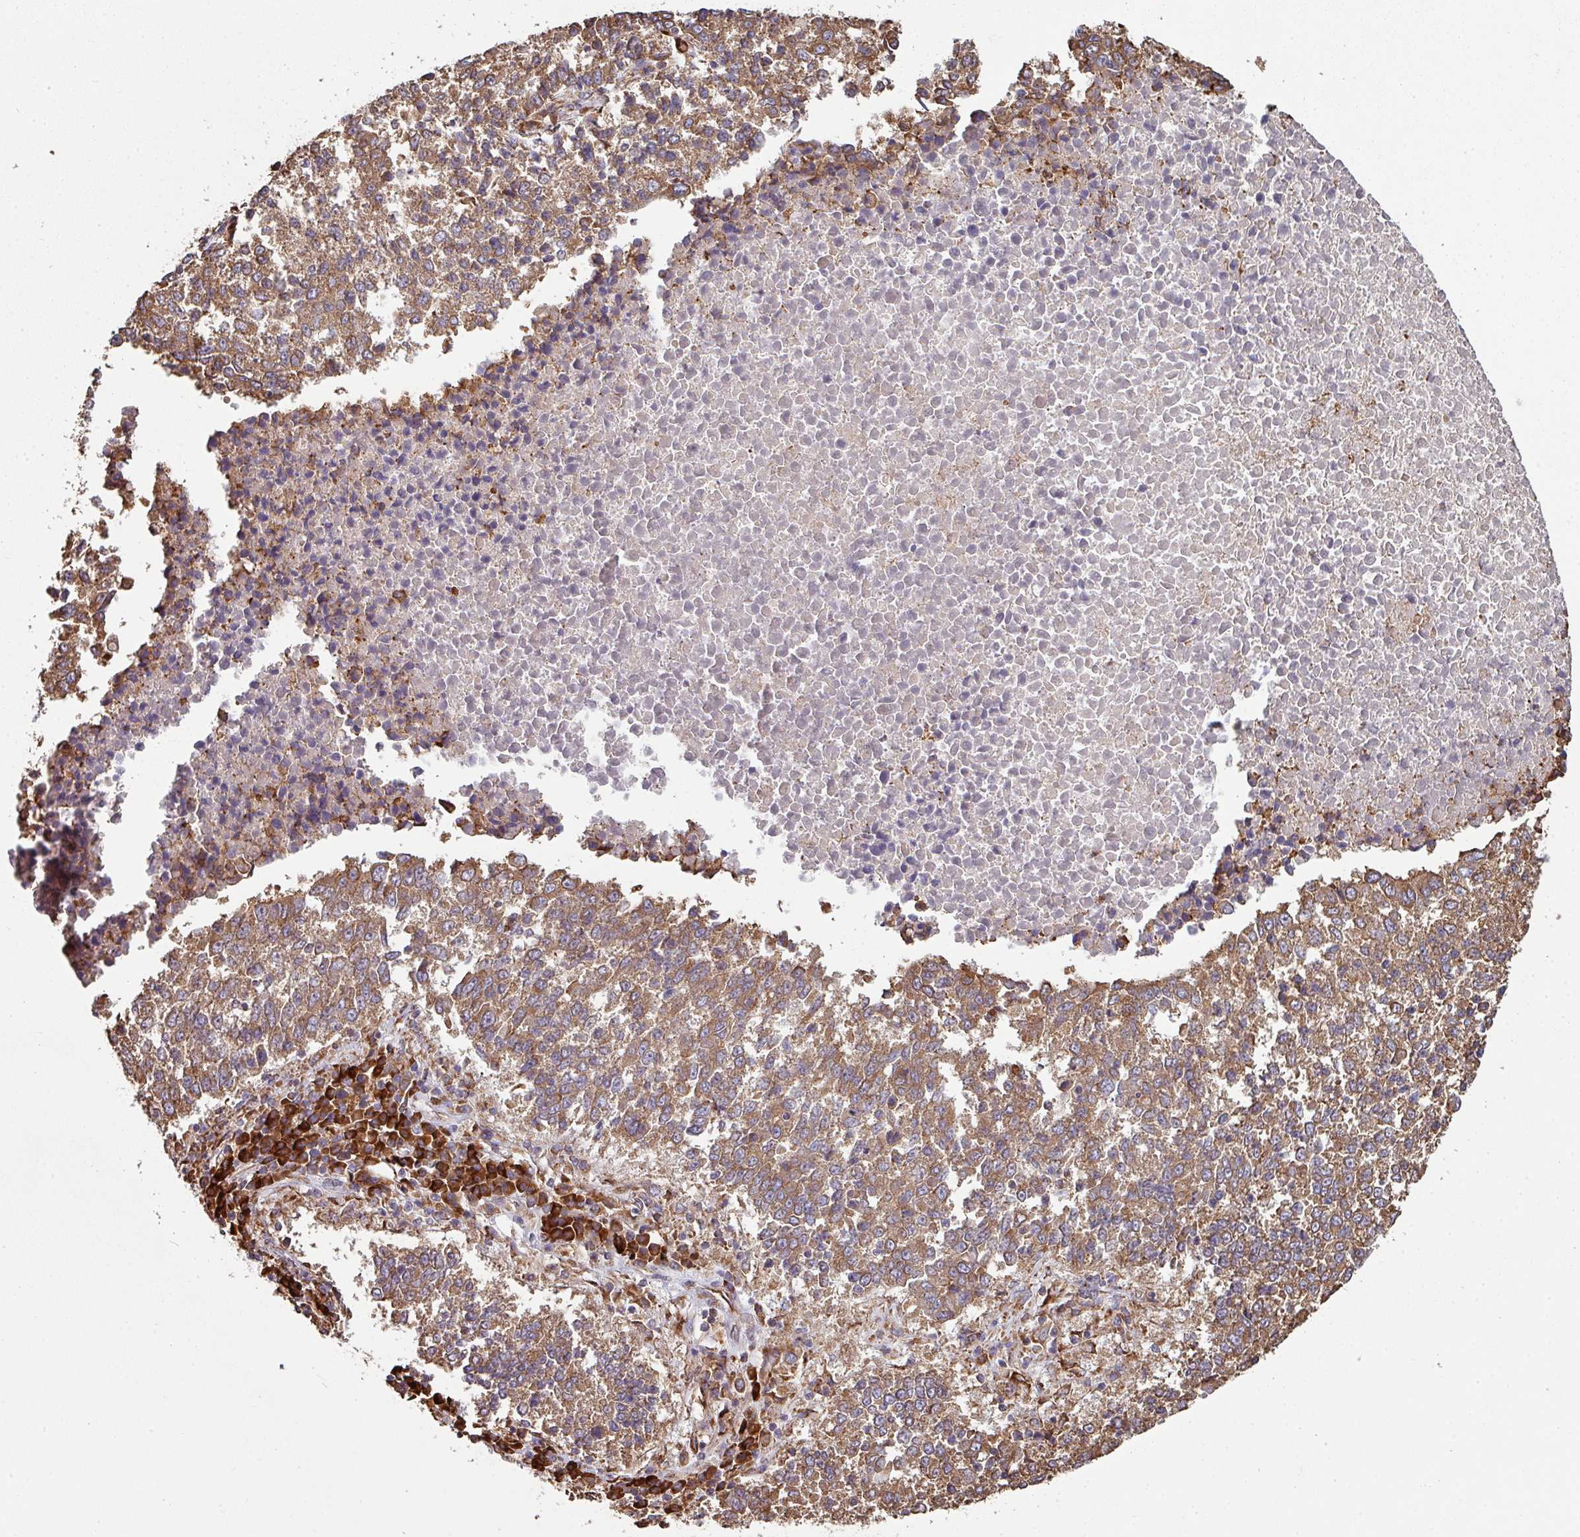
{"staining": {"intensity": "moderate", "quantity": ">75%", "location": "cytoplasmic/membranous"}, "tissue": "lung cancer", "cell_type": "Tumor cells", "image_type": "cancer", "snomed": [{"axis": "morphology", "description": "Squamous cell carcinoma, NOS"}, {"axis": "topography", "description": "Lung"}], "caption": "Squamous cell carcinoma (lung) tissue exhibits moderate cytoplasmic/membranous positivity in about >75% of tumor cells, visualized by immunohistochemistry.", "gene": "FAT4", "patient": {"sex": "male", "age": 73}}